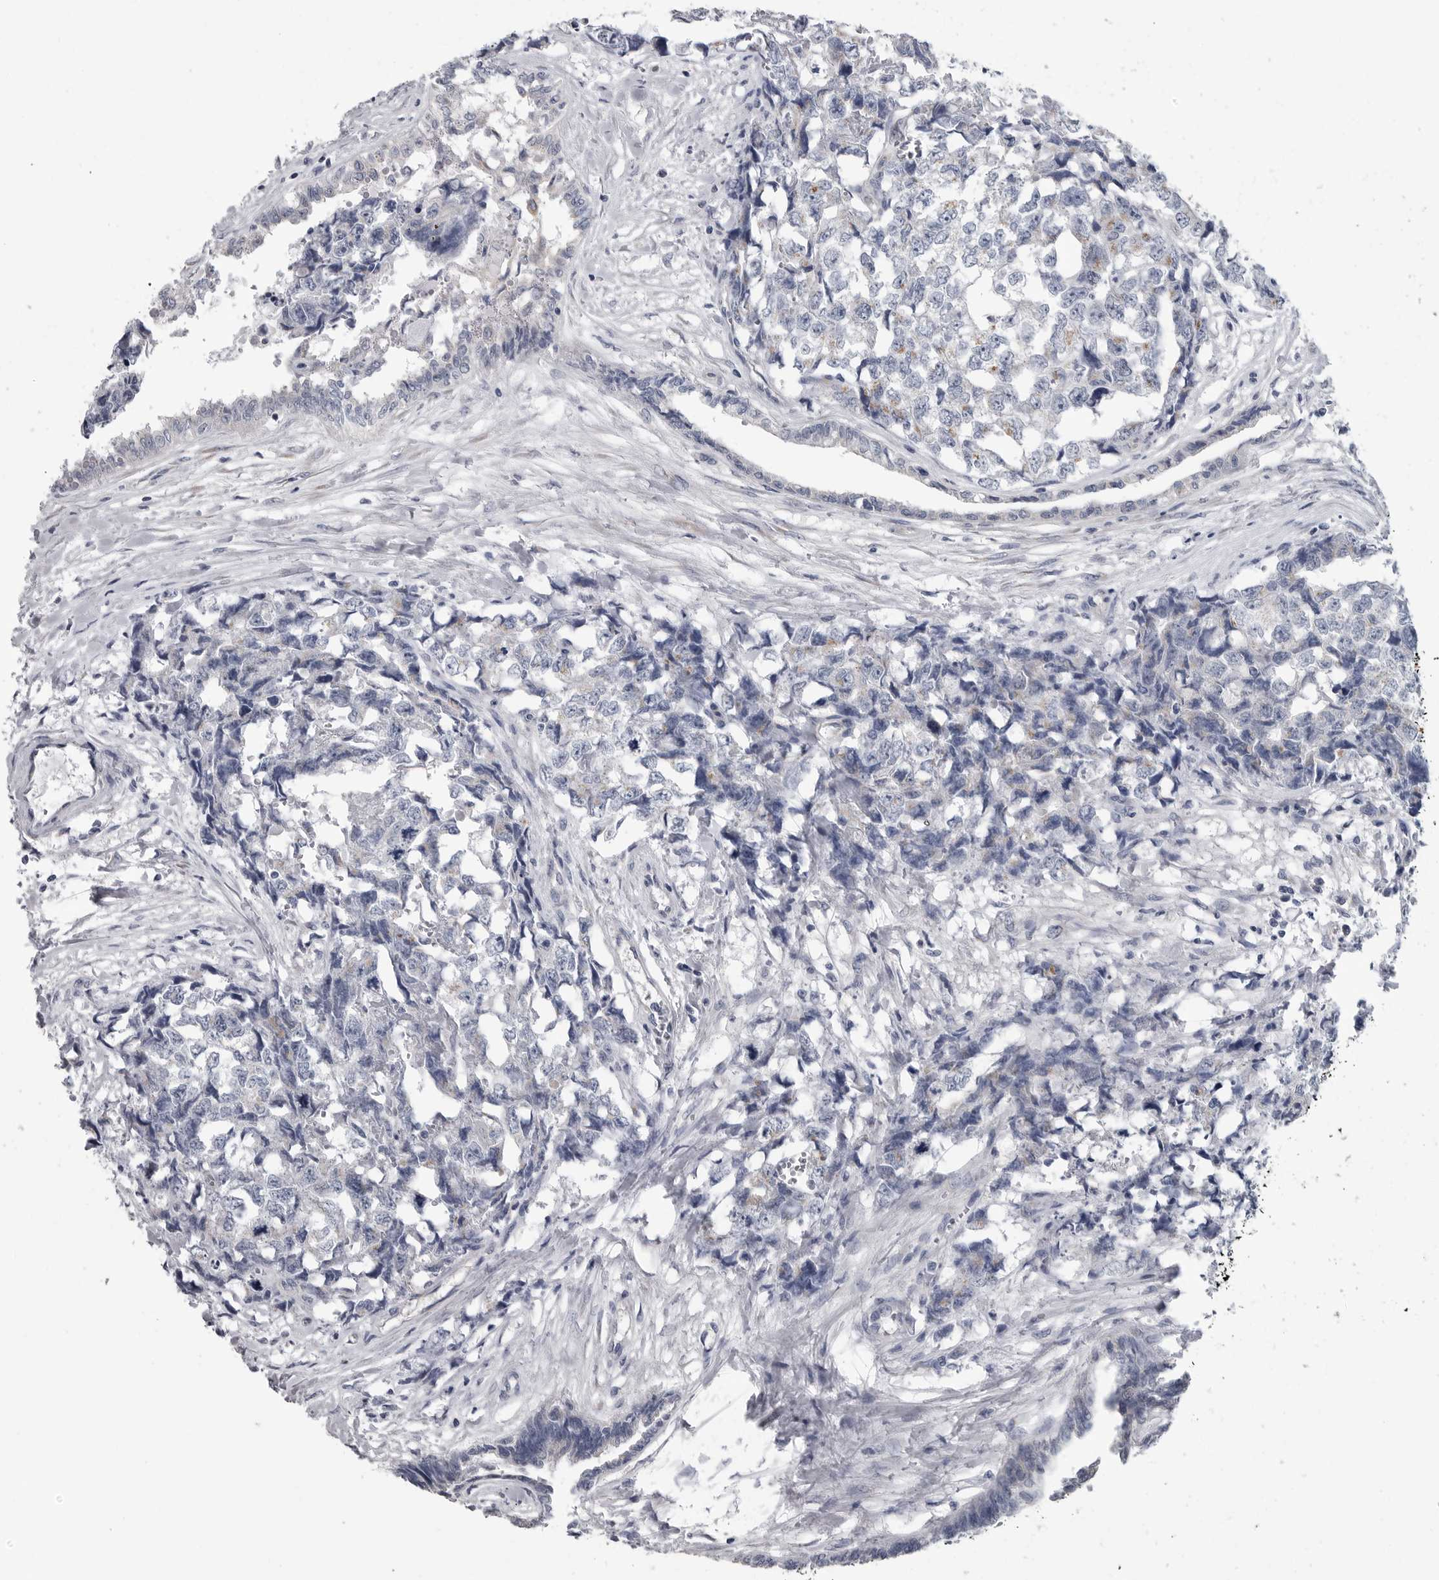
{"staining": {"intensity": "negative", "quantity": "none", "location": "none"}, "tissue": "testis cancer", "cell_type": "Tumor cells", "image_type": "cancer", "snomed": [{"axis": "morphology", "description": "Carcinoma, Embryonal, NOS"}, {"axis": "topography", "description": "Testis"}], "caption": "IHC of embryonal carcinoma (testis) exhibits no positivity in tumor cells. The staining is performed using DAB (3,3'-diaminobenzidine) brown chromogen with nuclei counter-stained in using hematoxylin.", "gene": "MYOC", "patient": {"sex": "male", "age": 31}}